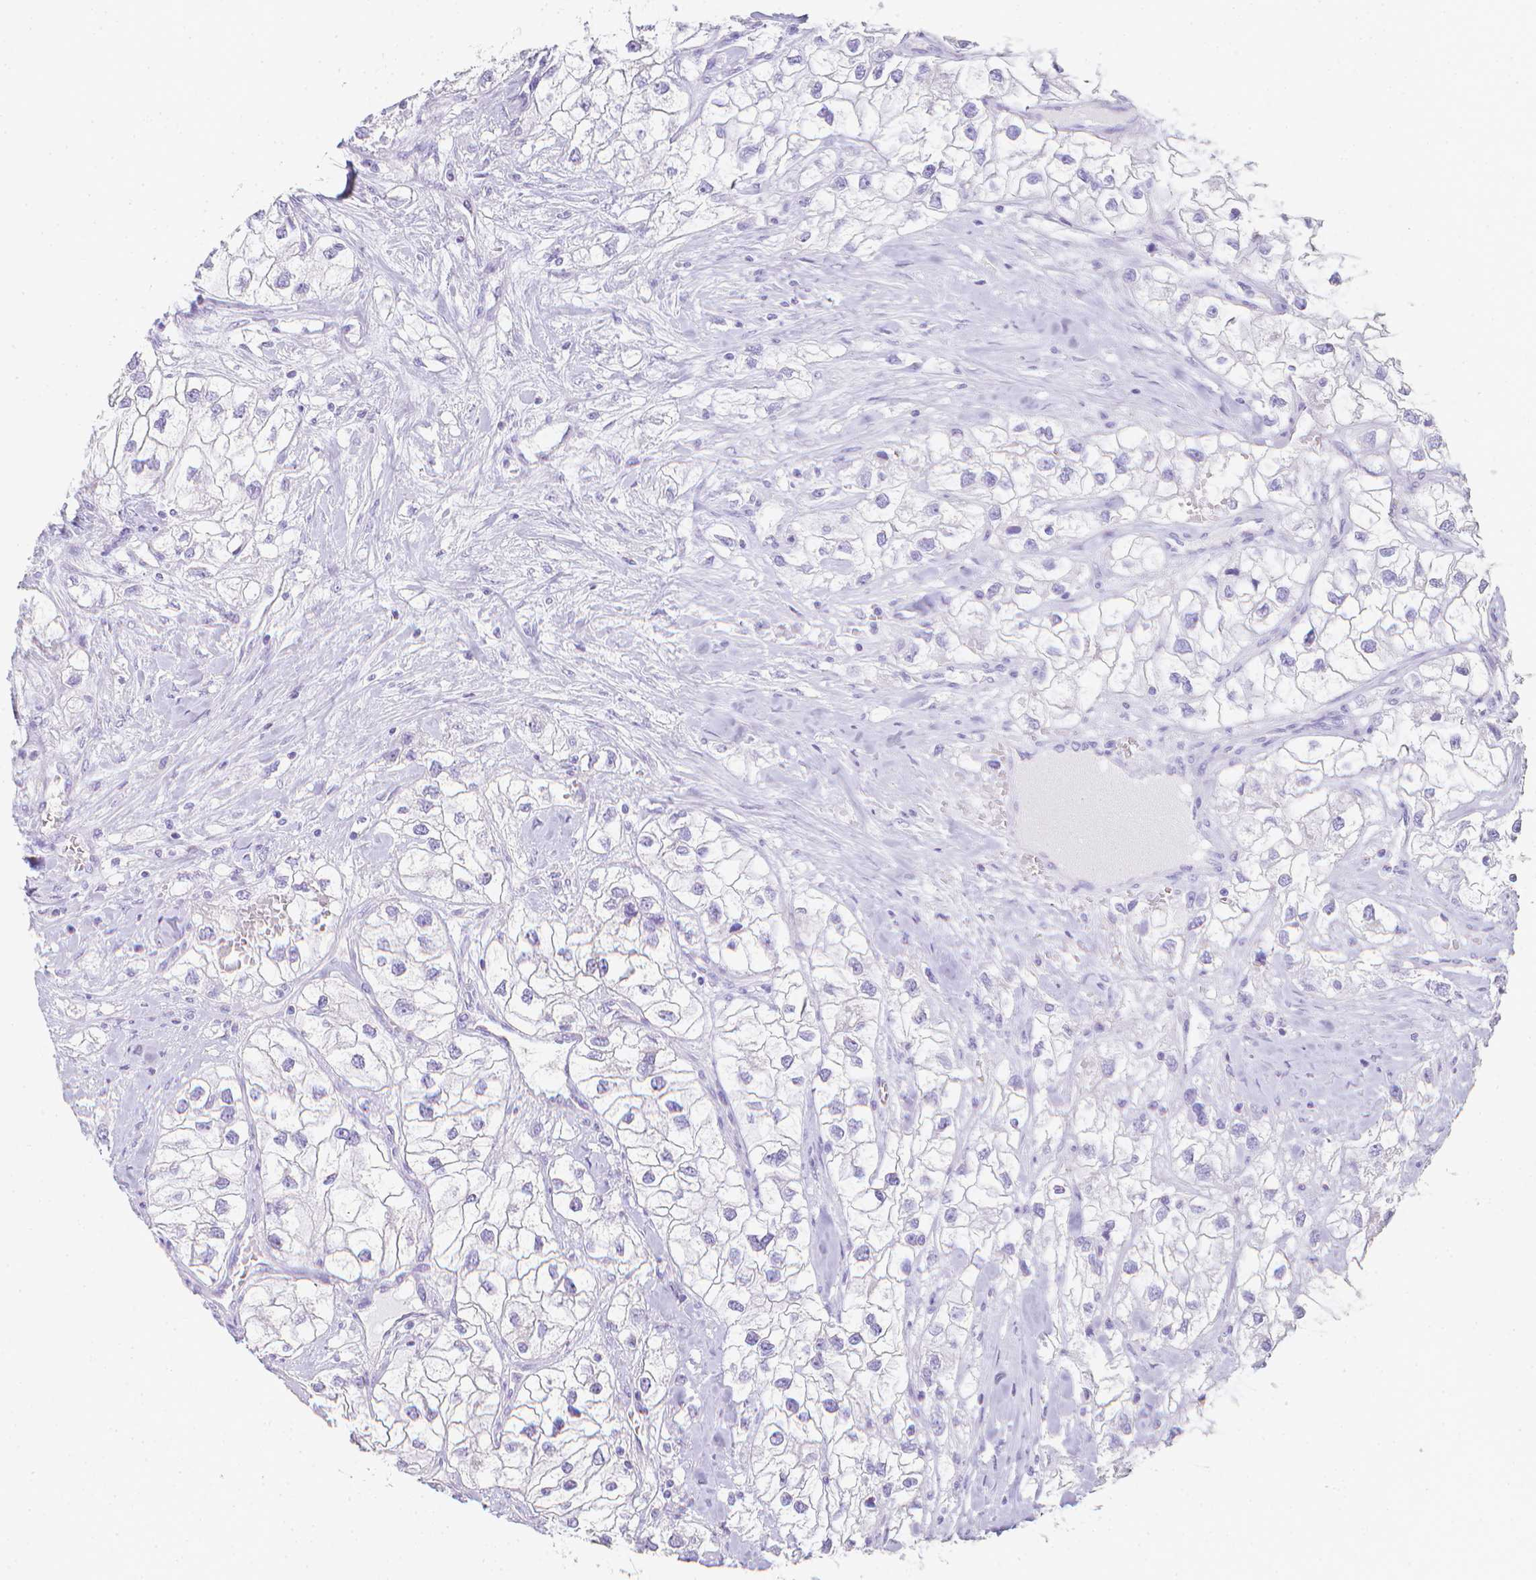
{"staining": {"intensity": "negative", "quantity": "none", "location": "none"}, "tissue": "renal cancer", "cell_type": "Tumor cells", "image_type": "cancer", "snomed": [{"axis": "morphology", "description": "Adenocarcinoma, NOS"}, {"axis": "topography", "description": "Kidney"}], "caption": "The photomicrograph exhibits no staining of tumor cells in renal adenocarcinoma. The staining is performed using DAB (3,3'-diaminobenzidine) brown chromogen with nuclei counter-stained in using hematoxylin.", "gene": "LGALS4", "patient": {"sex": "male", "age": 59}}